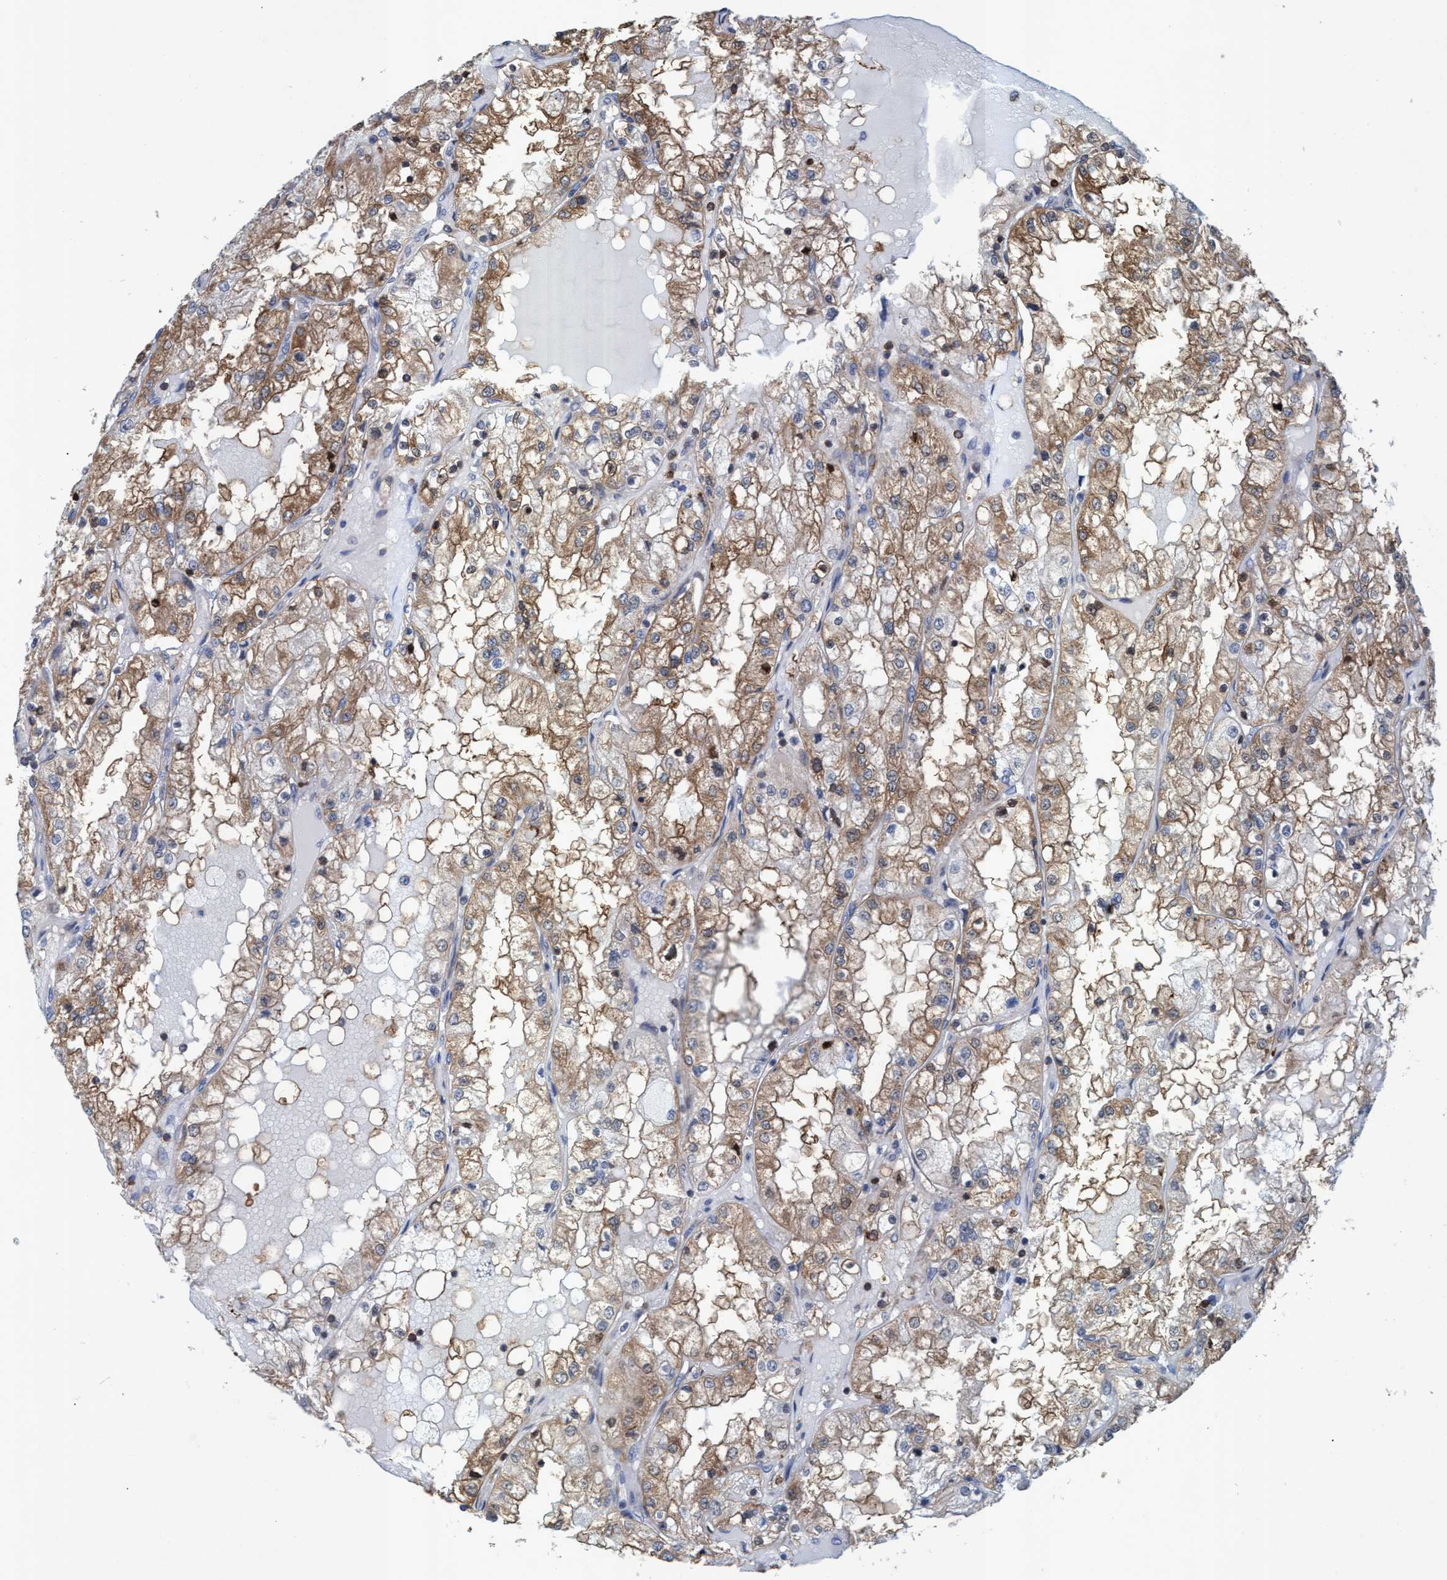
{"staining": {"intensity": "moderate", "quantity": ">75%", "location": "cytoplasmic/membranous"}, "tissue": "renal cancer", "cell_type": "Tumor cells", "image_type": "cancer", "snomed": [{"axis": "morphology", "description": "Adenocarcinoma, NOS"}, {"axis": "topography", "description": "Kidney"}], "caption": "Immunohistochemistry (IHC) (DAB (3,3'-diaminobenzidine)) staining of human renal cancer (adenocarcinoma) shows moderate cytoplasmic/membranous protein expression in about >75% of tumor cells.", "gene": "EZR", "patient": {"sex": "male", "age": 68}}